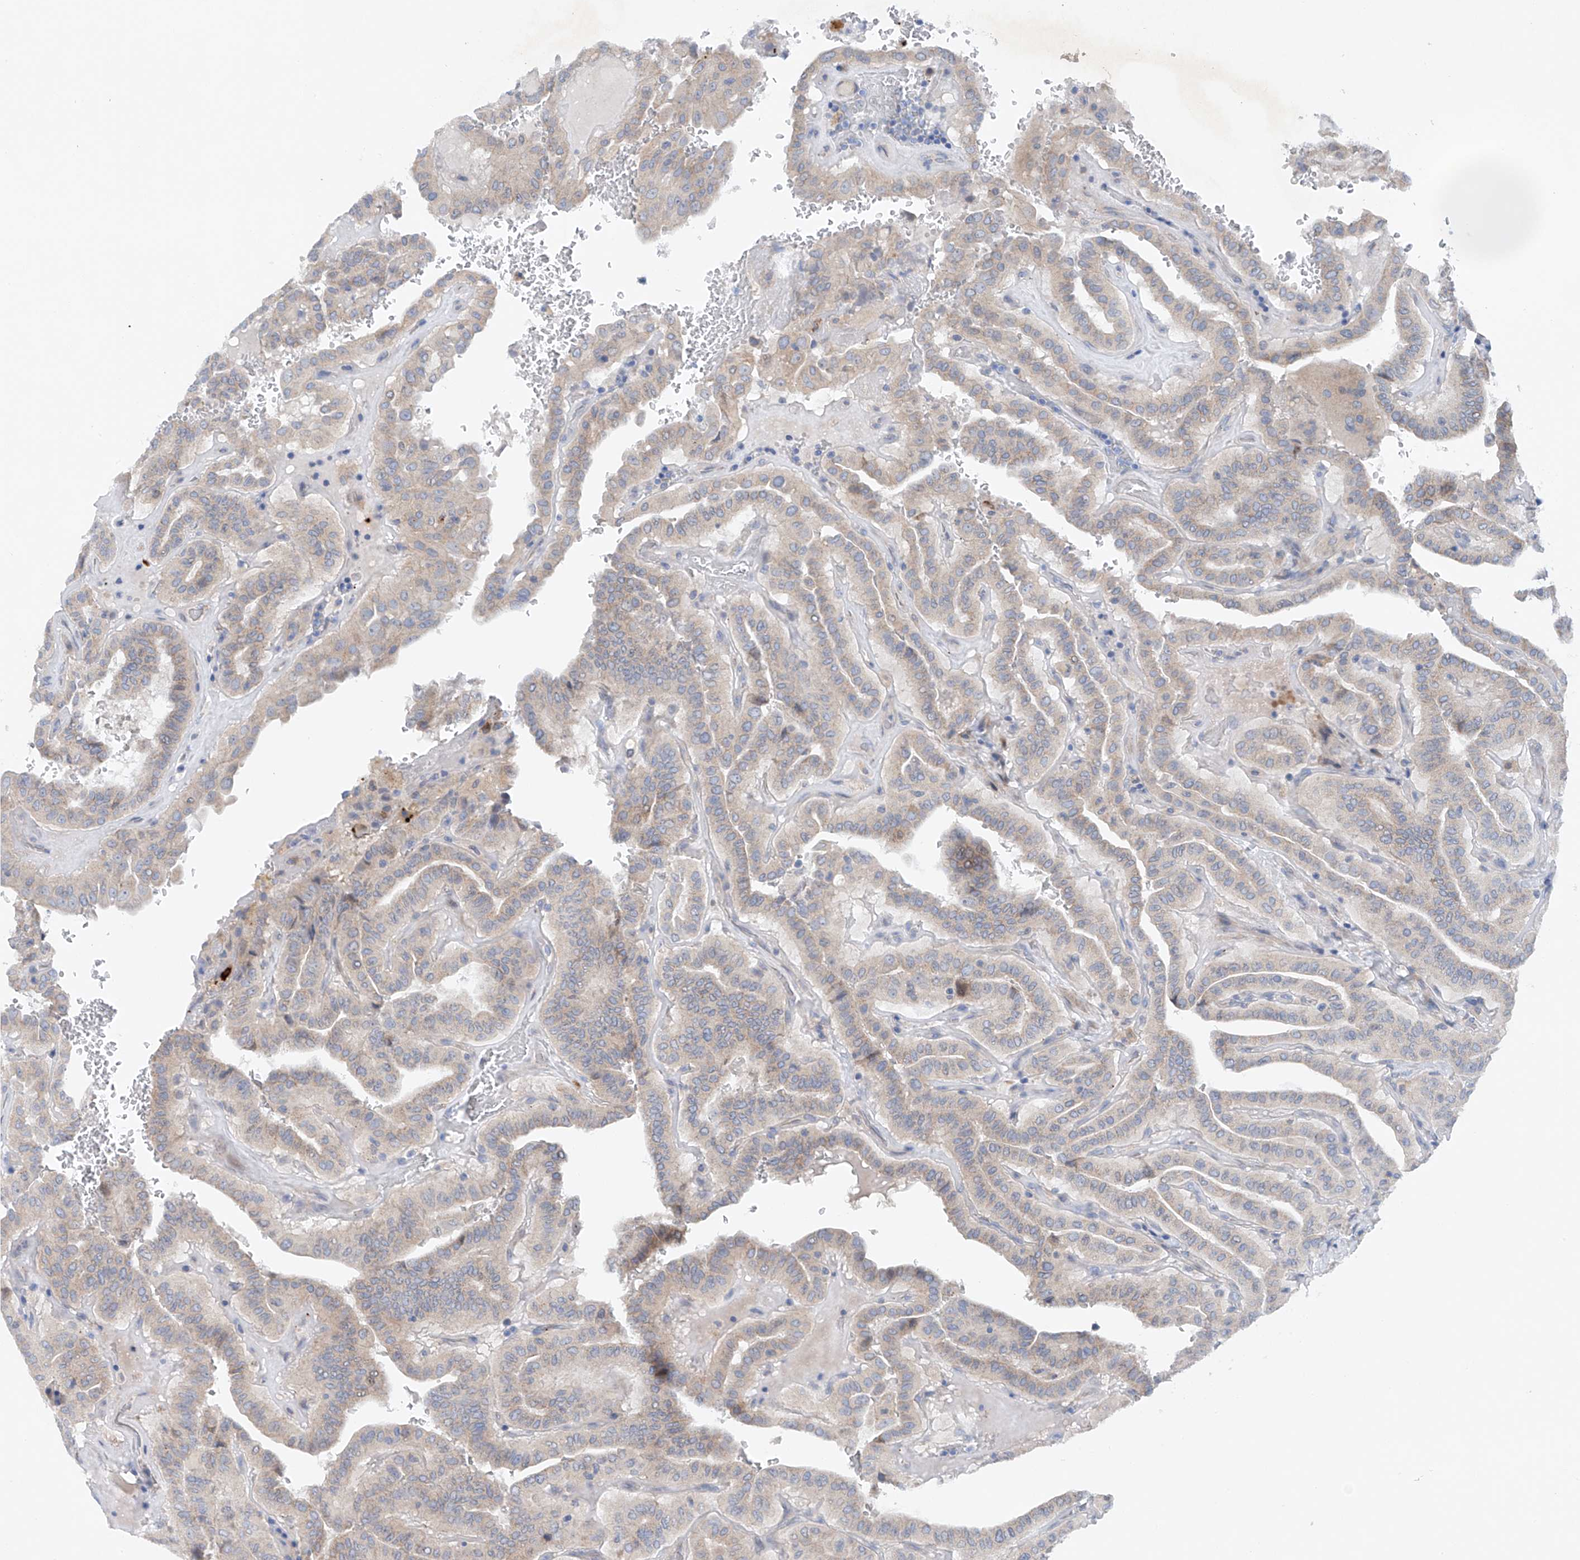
{"staining": {"intensity": "weak", "quantity": "25%-75%", "location": "cytoplasmic/membranous"}, "tissue": "thyroid cancer", "cell_type": "Tumor cells", "image_type": "cancer", "snomed": [{"axis": "morphology", "description": "Papillary adenocarcinoma, NOS"}, {"axis": "topography", "description": "Thyroid gland"}], "caption": "Protein expression analysis of thyroid papillary adenocarcinoma demonstrates weak cytoplasmic/membranous positivity in approximately 25%-75% of tumor cells.", "gene": "CEP85L", "patient": {"sex": "male", "age": 77}}